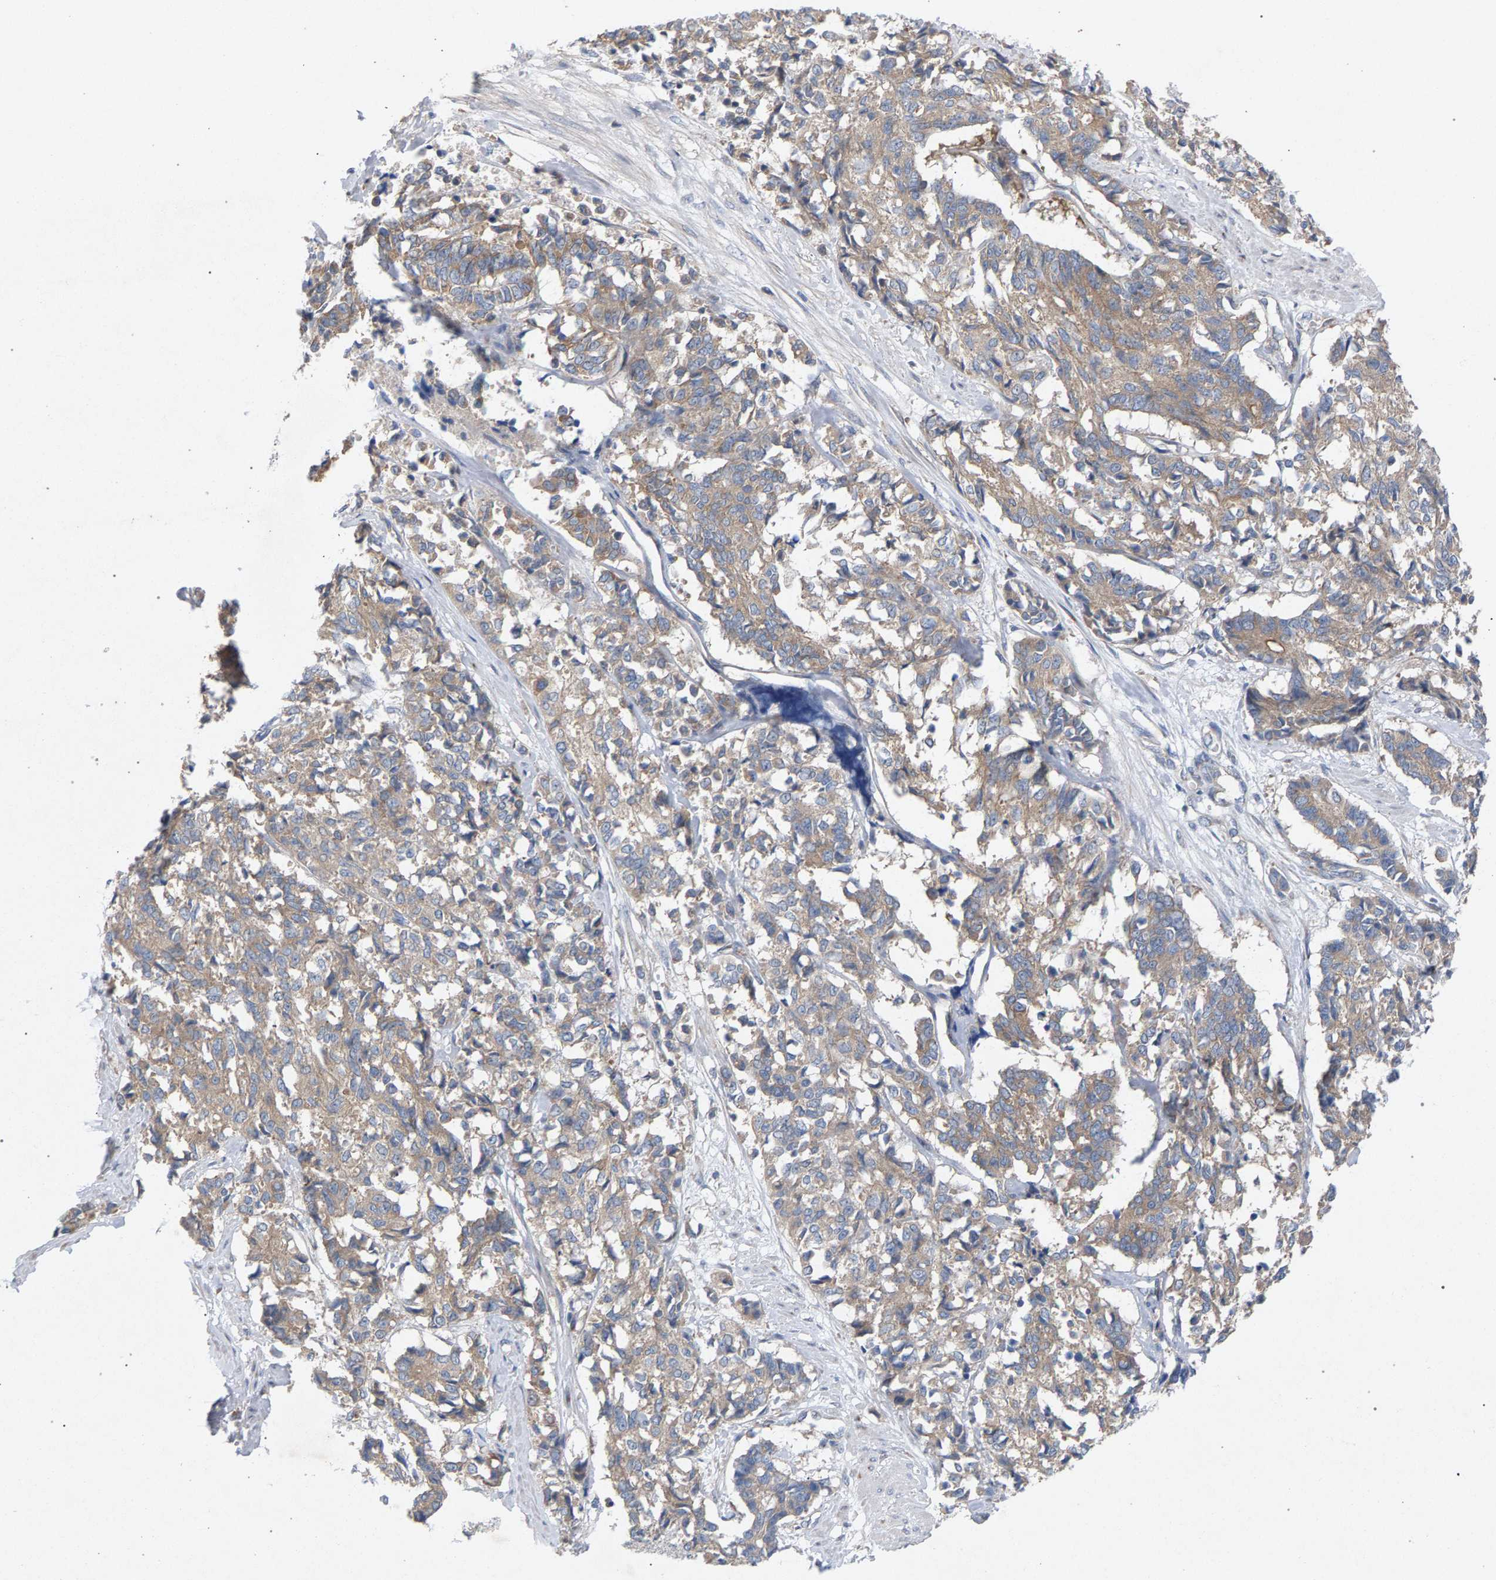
{"staining": {"intensity": "weak", "quantity": ">75%", "location": "cytoplasmic/membranous"}, "tissue": "cervical cancer", "cell_type": "Tumor cells", "image_type": "cancer", "snomed": [{"axis": "morphology", "description": "Squamous cell carcinoma, NOS"}, {"axis": "topography", "description": "Cervix"}], "caption": "Immunohistochemical staining of human squamous cell carcinoma (cervical) demonstrates weak cytoplasmic/membranous protein staining in about >75% of tumor cells. Immunohistochemistry (ihc) stains the protein in brown and the nuclei are stained blue.", "gene": "MAMDC2", "patient": {"sex": "female", "age": 35}}